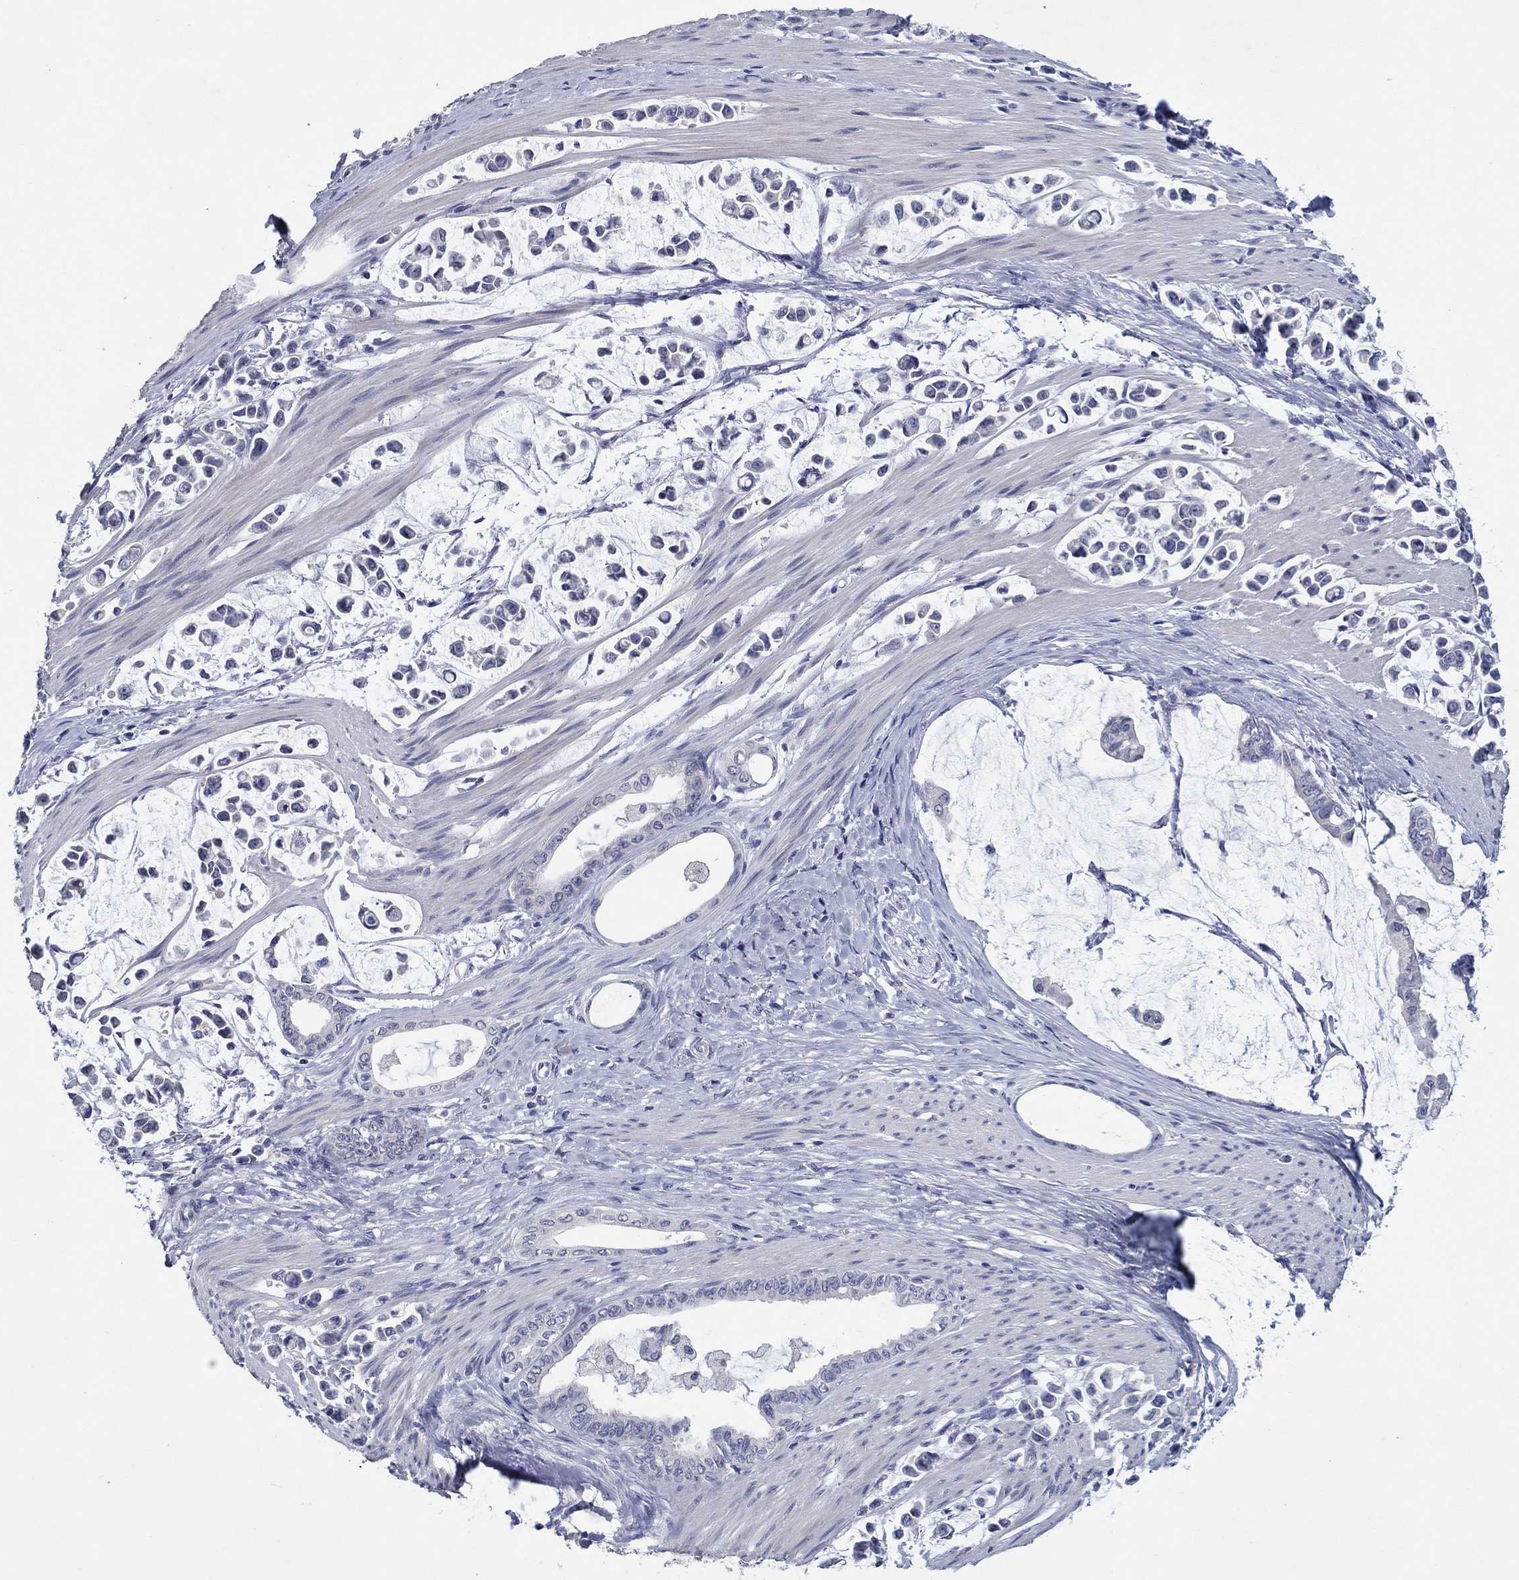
{"staining": {"intensity": "negative", "quantity": "none", "location": "none"}, "tissue": "stomach cancer", "cell_type": "Tumor cells", "image_type": "cancer", "snomed": [{"axis": "morphology", "description": "Adenocarcinoma, NOS"}, {"axis": "topography", "description": "Stomach"}], "caption": "A photomicrograph of human stomach adenocarcinoma is negative for staining in tumor cells.", "gene": "HDC", "patient": {"sex": "male", "age": 82}}